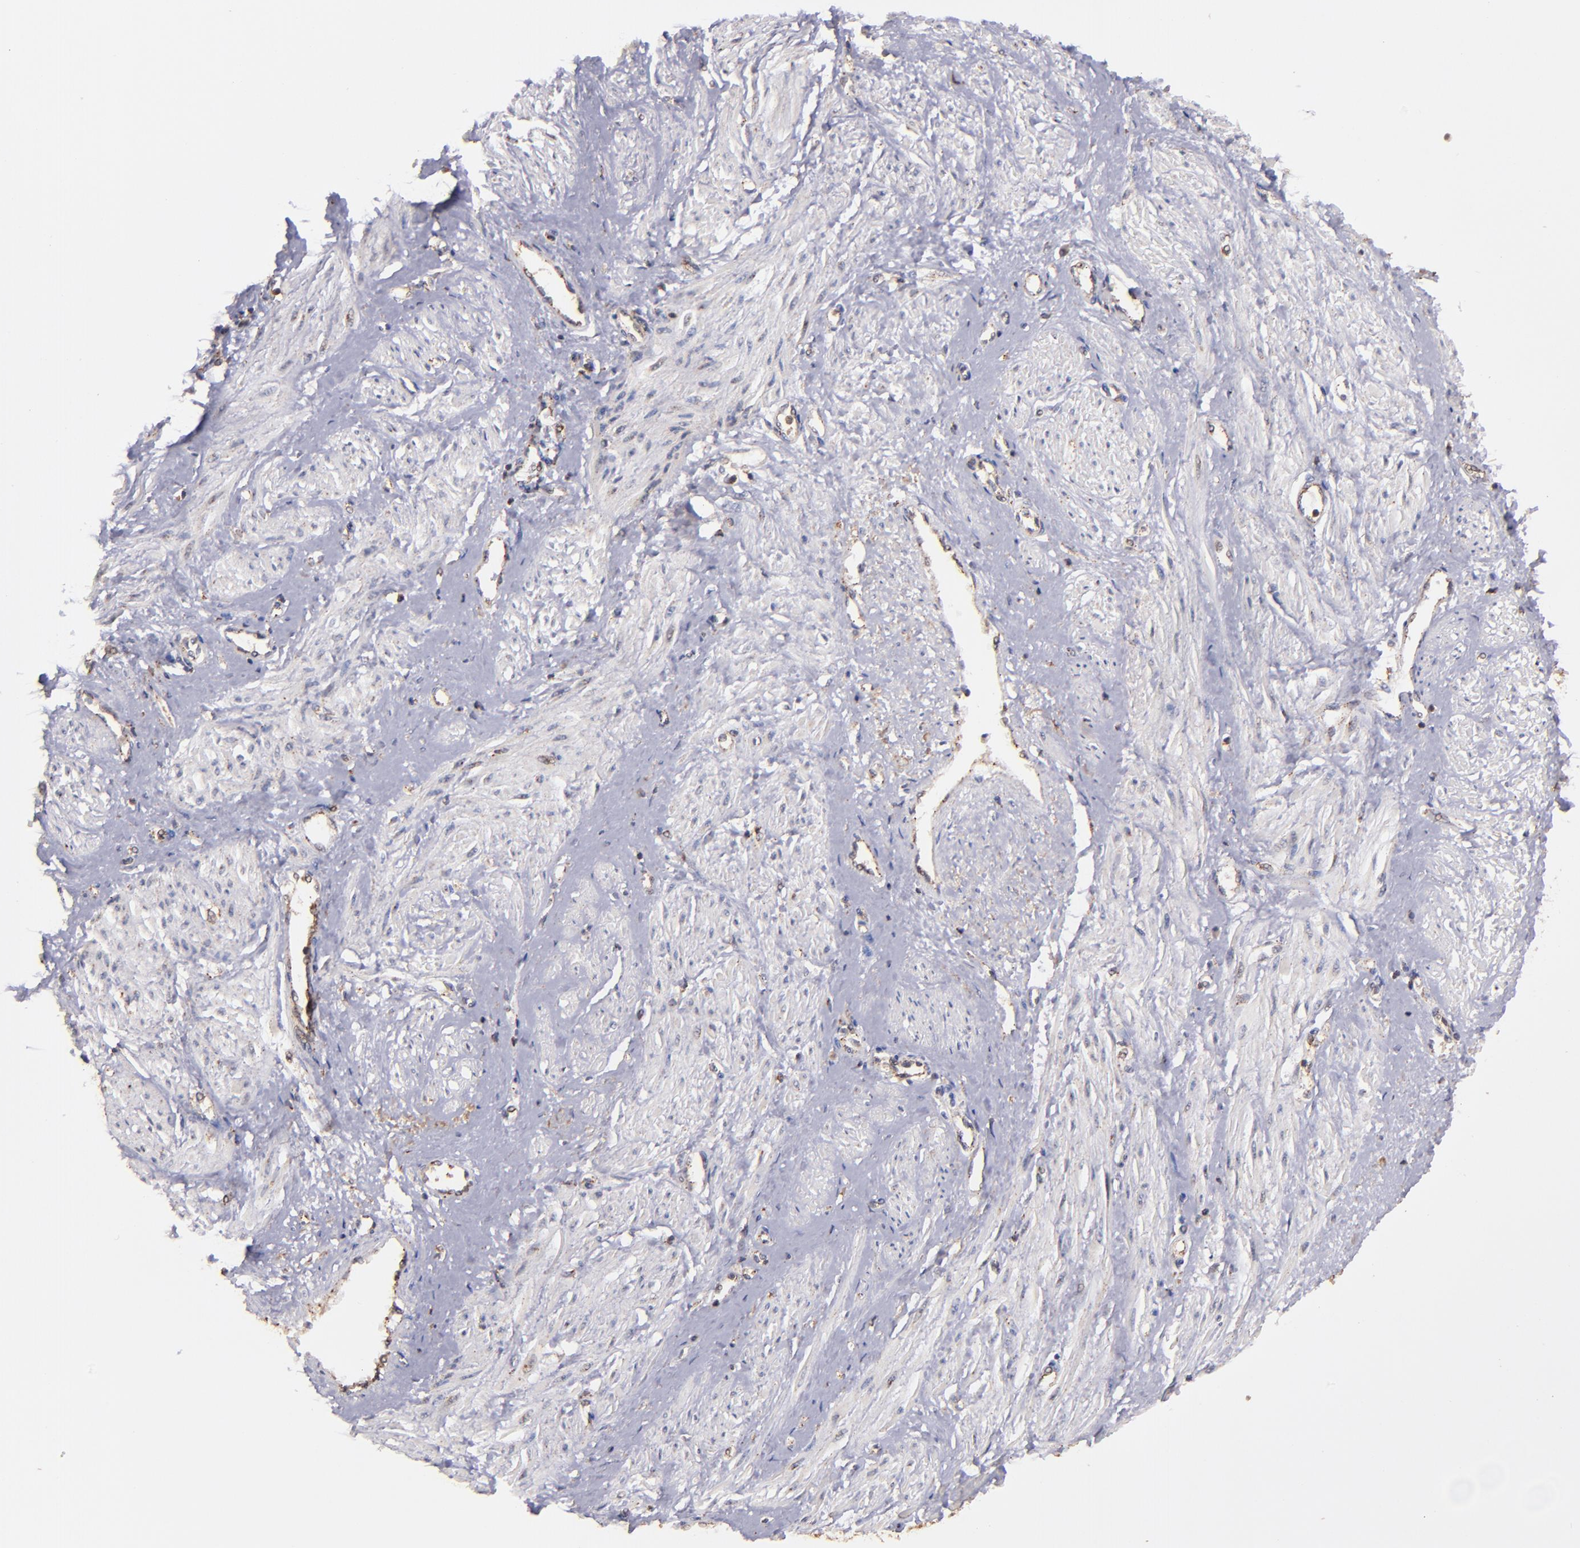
{"staining": {"intensity": "weak", "quantity": "<25%", "location": "cytoplasmic/membranous"}, "tissue": "smooth muscle", "cell_type": "Smooth muscle cells", "image_type": "normal", "snomed": [{"axis": "morphology", "description": "Normal tissue, NOS"}, {"axis": "topography", "description": "Smooth muscle"}, {"axis": "topography", "description": "Uterus"}], "caption": "A histopathology image of smooth muscle stained for a protein reveals no brown staining in smooth muscle cells. (DAB (3,3'-diaminobenzidine) immunohistochemistry with hematoxylin counter stain).", "gene": "ZFYVE1", "patient": {"sex": "female", "age": 39}}